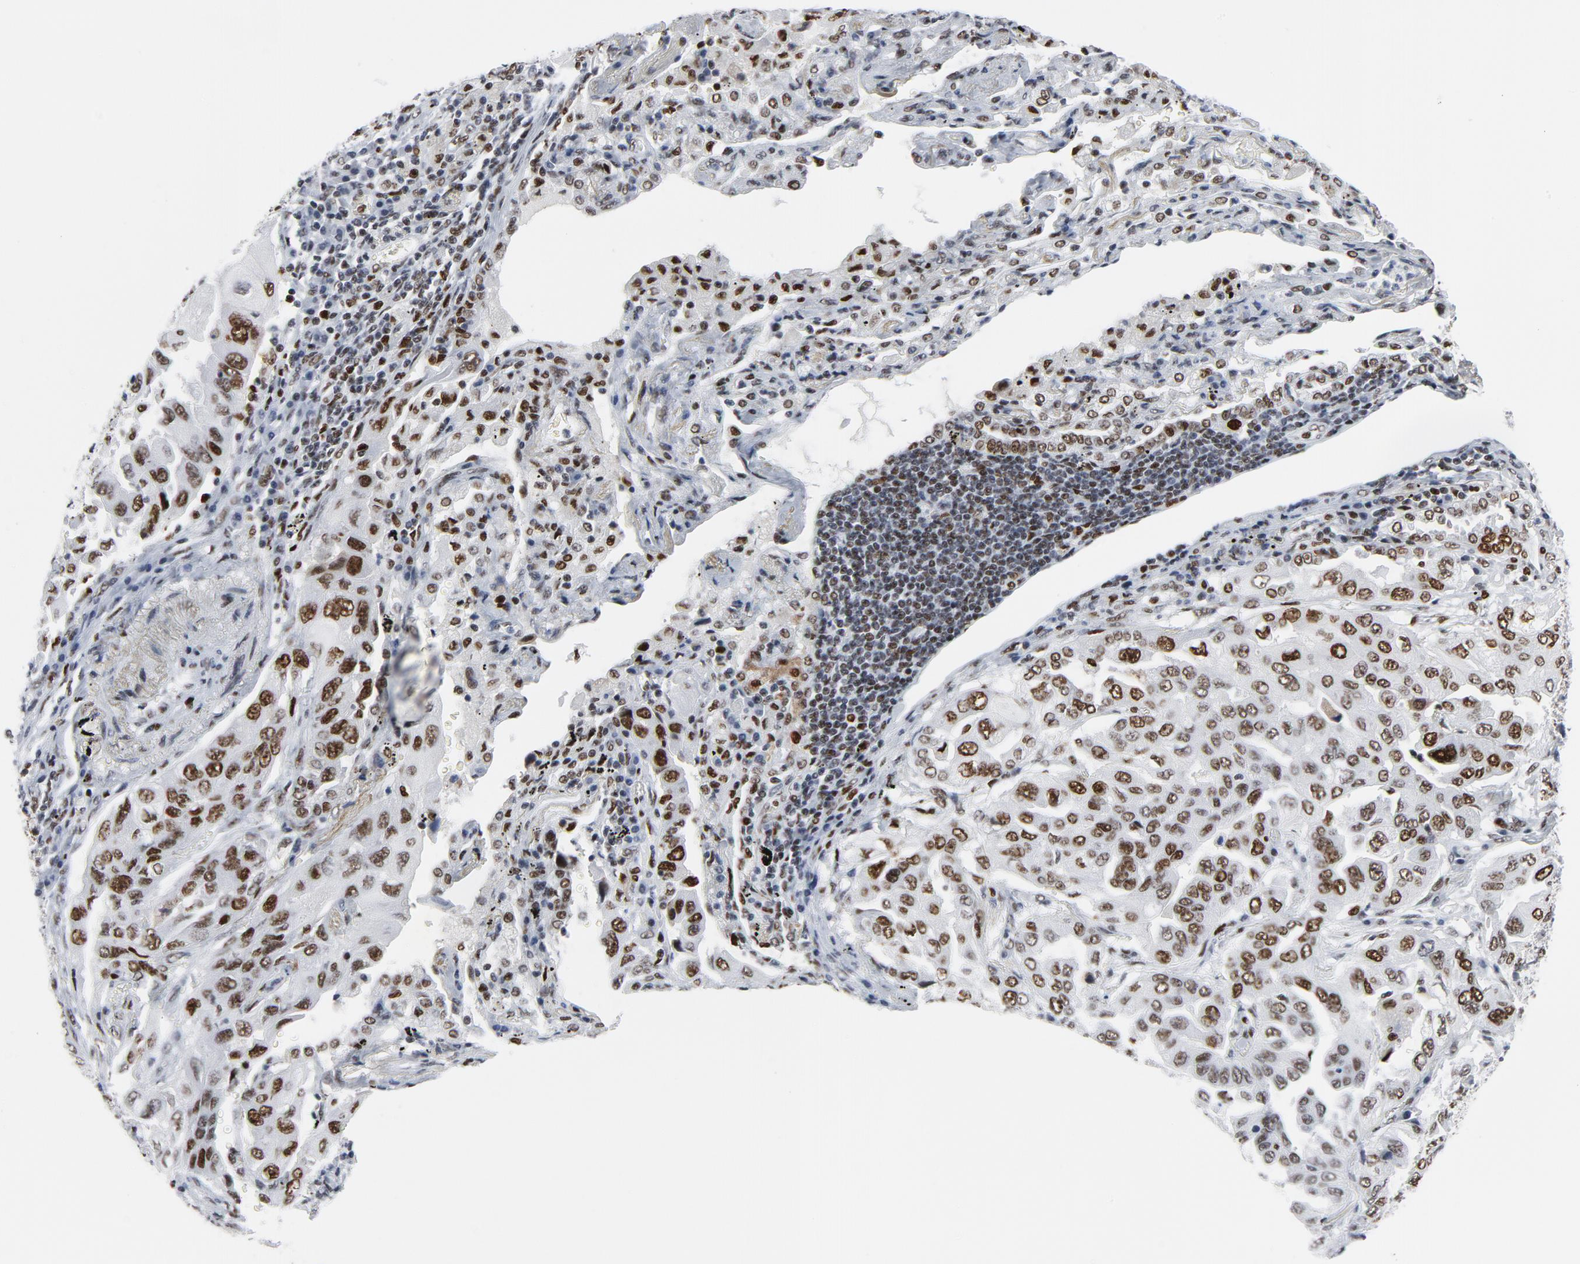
{"staining": {"intensity": "strong", "quantity": ">75%", "location": "nuclear"}, "tissue": "lung cancer", "cell_type": "Tumor cells", "image_type": "cancer", "snomed": [{"axis": "morphology", "description": "Adenocarcinoma, NOS"}, {"axis": "topography", "description": "Lung"}], "caption": "Human adenocarcinoma (lung) stained with a protein marker exhibits strong staining in tumor cells.", "gene": "POLD1", "patient": {"sex": "female", "age": 65}}